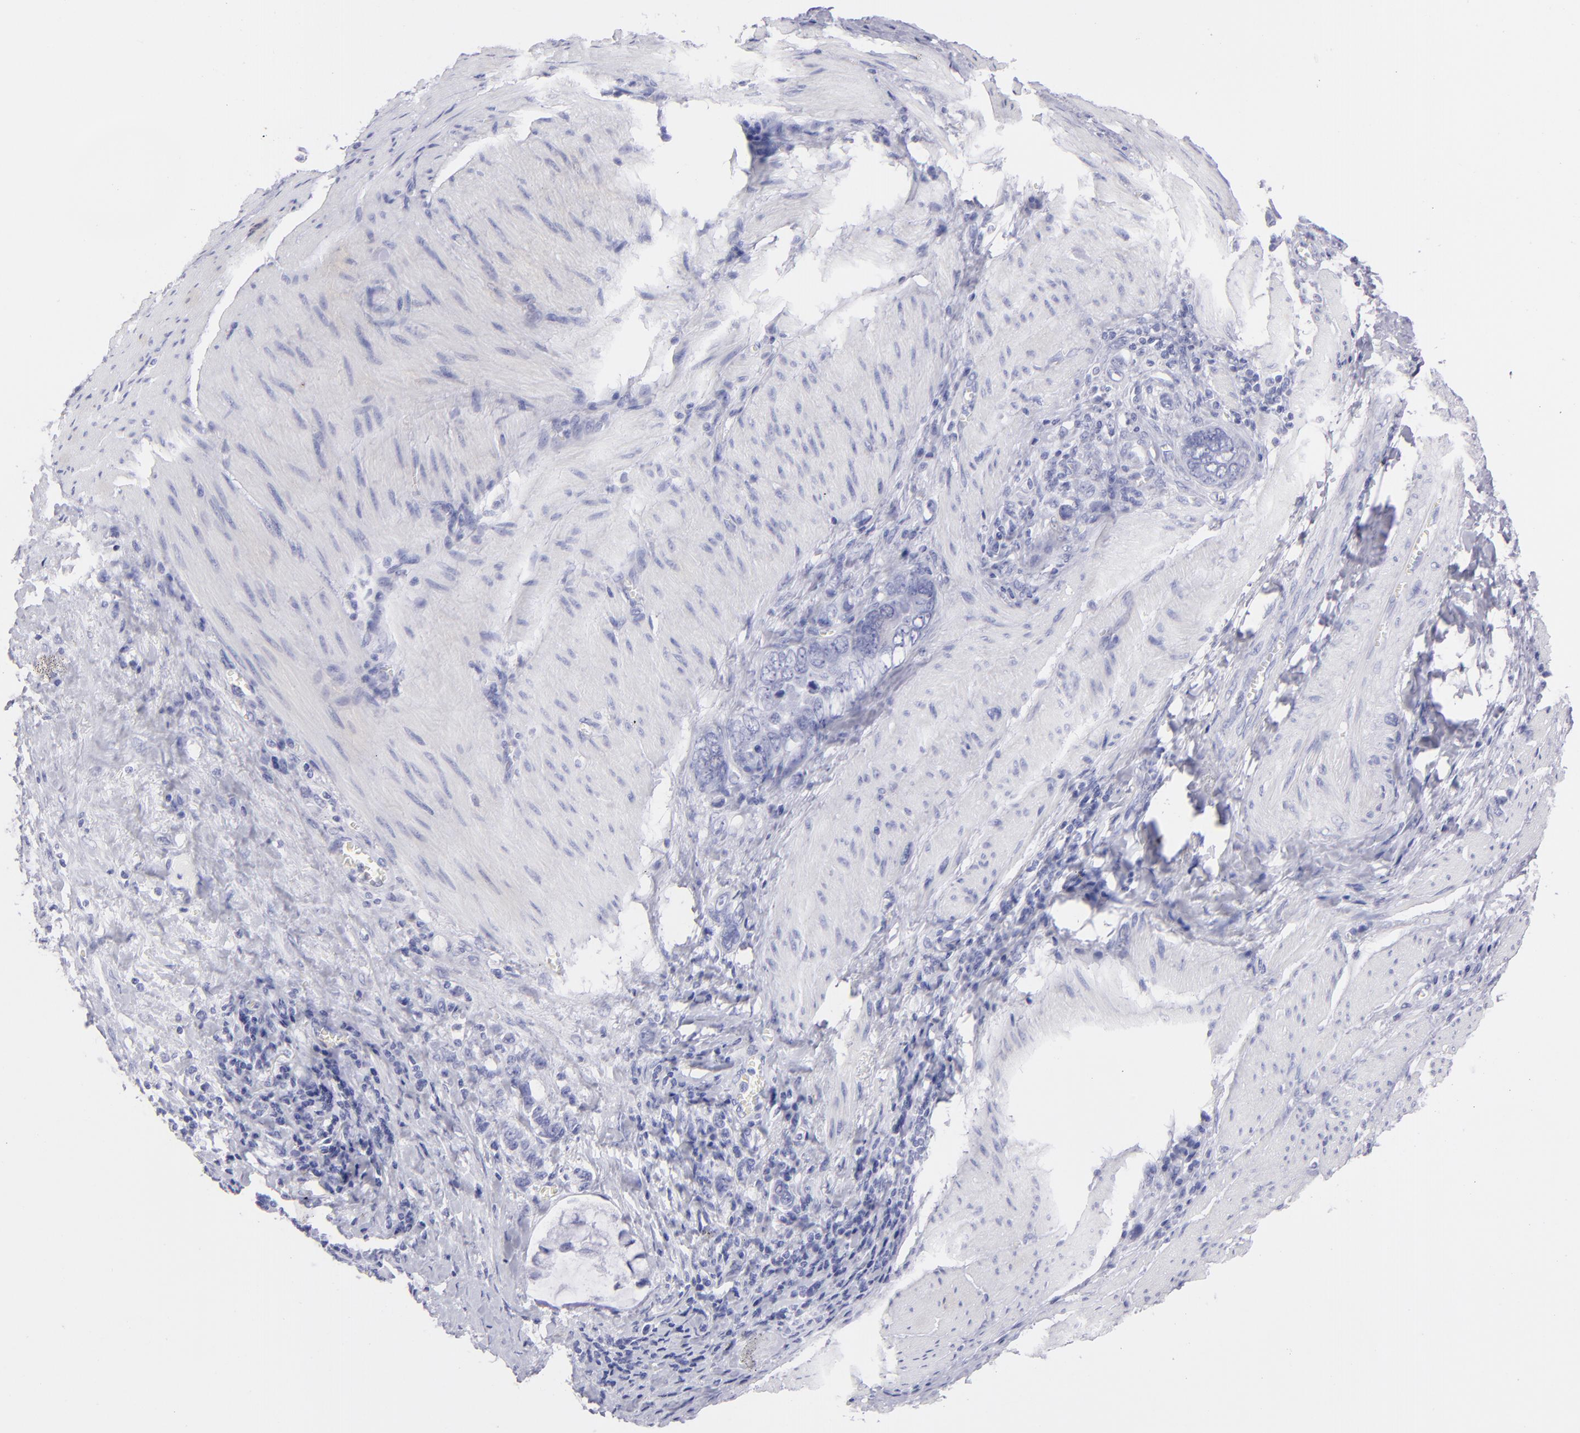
{"staining": {"intensity": "negative", "quantity": "none", "location": "none"}, "tissue": "stomach cancer", "cell_type": "Tumor cells", "image_type": "cancer", "snomed": [{"axis": "morphology", "description": "Adenocarcinoma, NOS"}, {"axis": "topography", "description": "Stomach"}], "caption": "Stomach cancer stained for a protein using immunohistochemistry (IHC) exhibits no expression tumor cells.", "gene": "PRPH", "patient": {"sex": "male", "age": 78}}